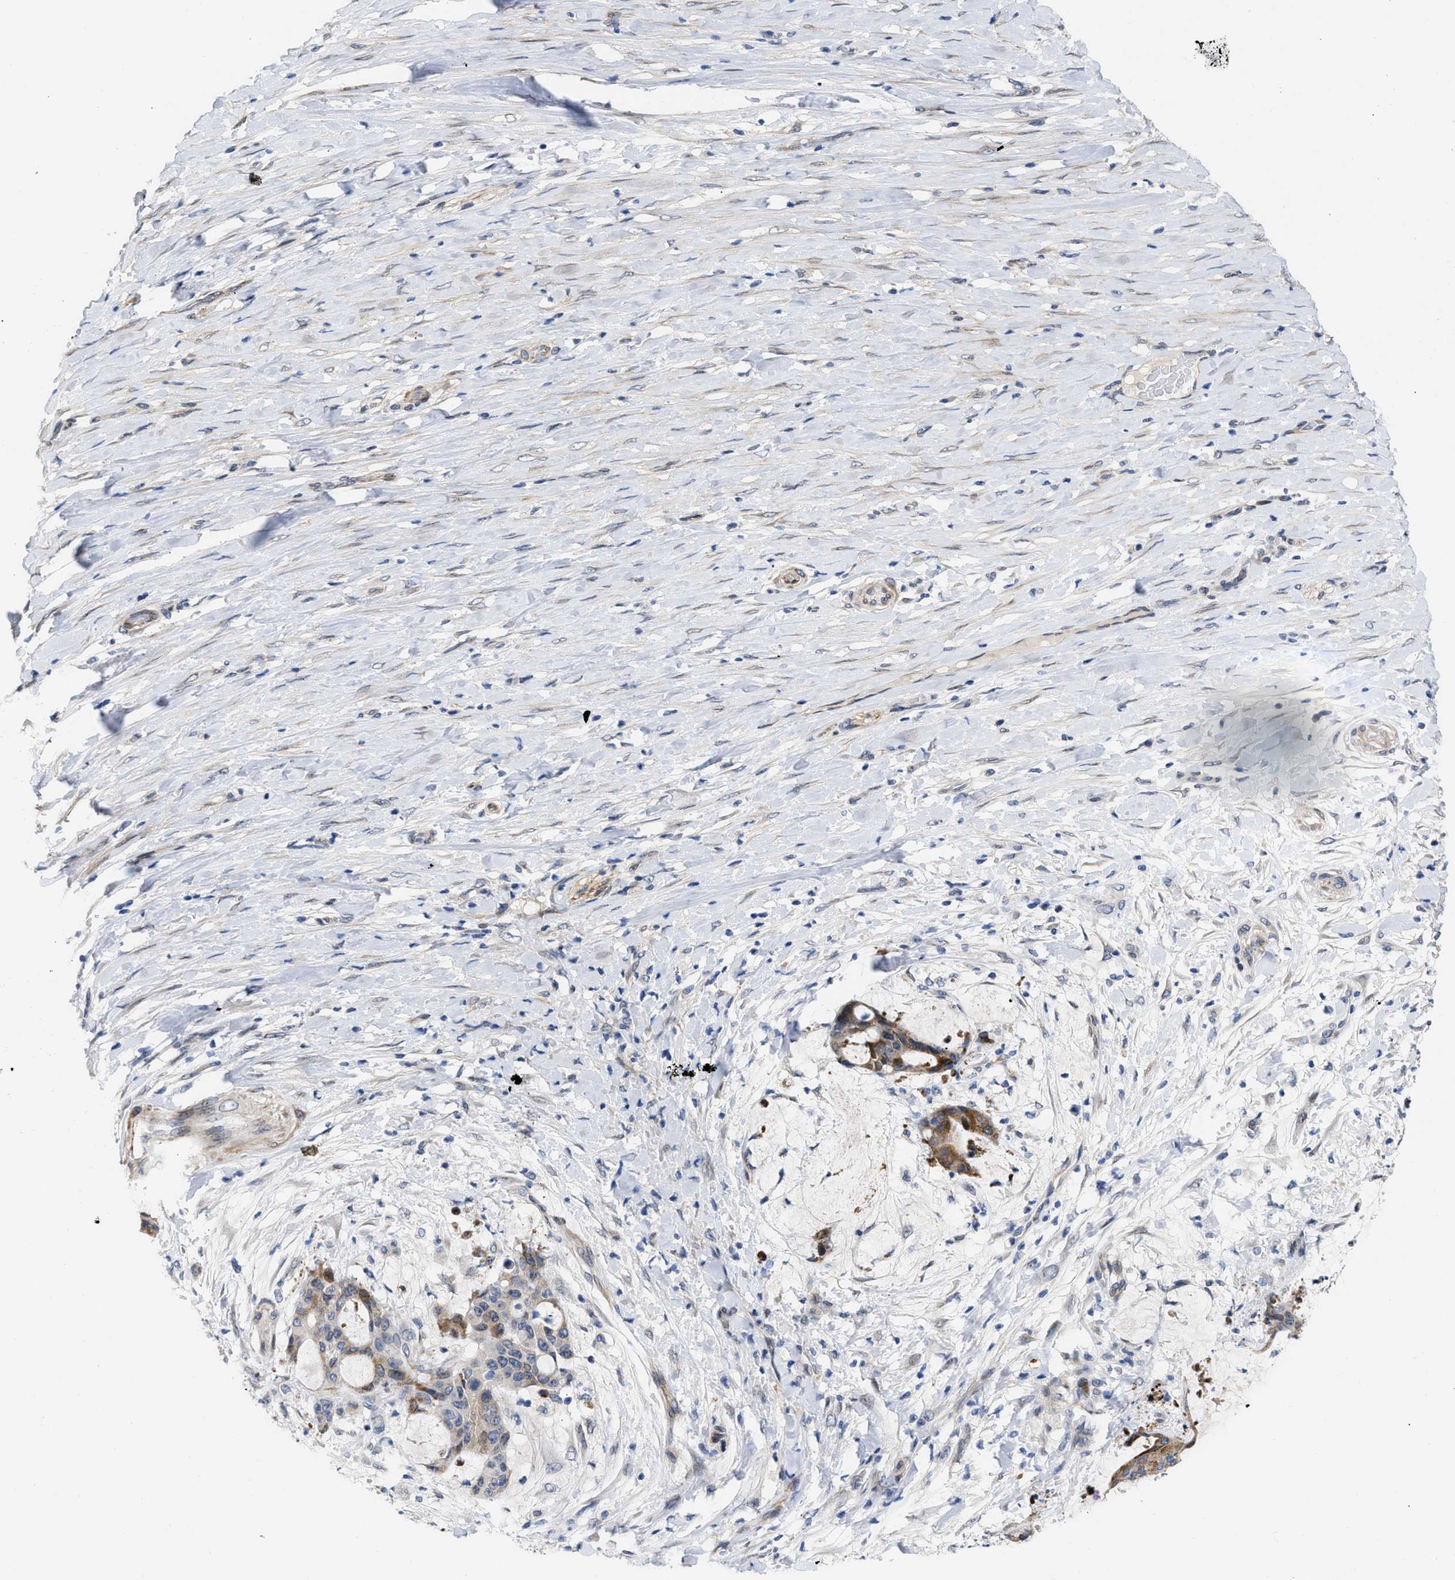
{"staining": {"intensity": "strong", "quantity": "<25%", "location": "cytoplasmic/membranous"}, "tissue": "liver cancer", "cell_type": "Tumor cells", "image_type": "cancer", "snomed": [{"axis": "morphology", "description": "Cholangiocarcinoma"}, {"axis": "topography", "description": "Liver"}], "caption": "IHC micrograph of human liver cancer (cholangiocarcinoma) stained for a protein (brown), which demonstrates medium levels of strong cytoplasmic/membranous staining in approximately <25% of tumor cells.", "gene": "NUP35", "patient": {"sex": "female", "age": 73}}